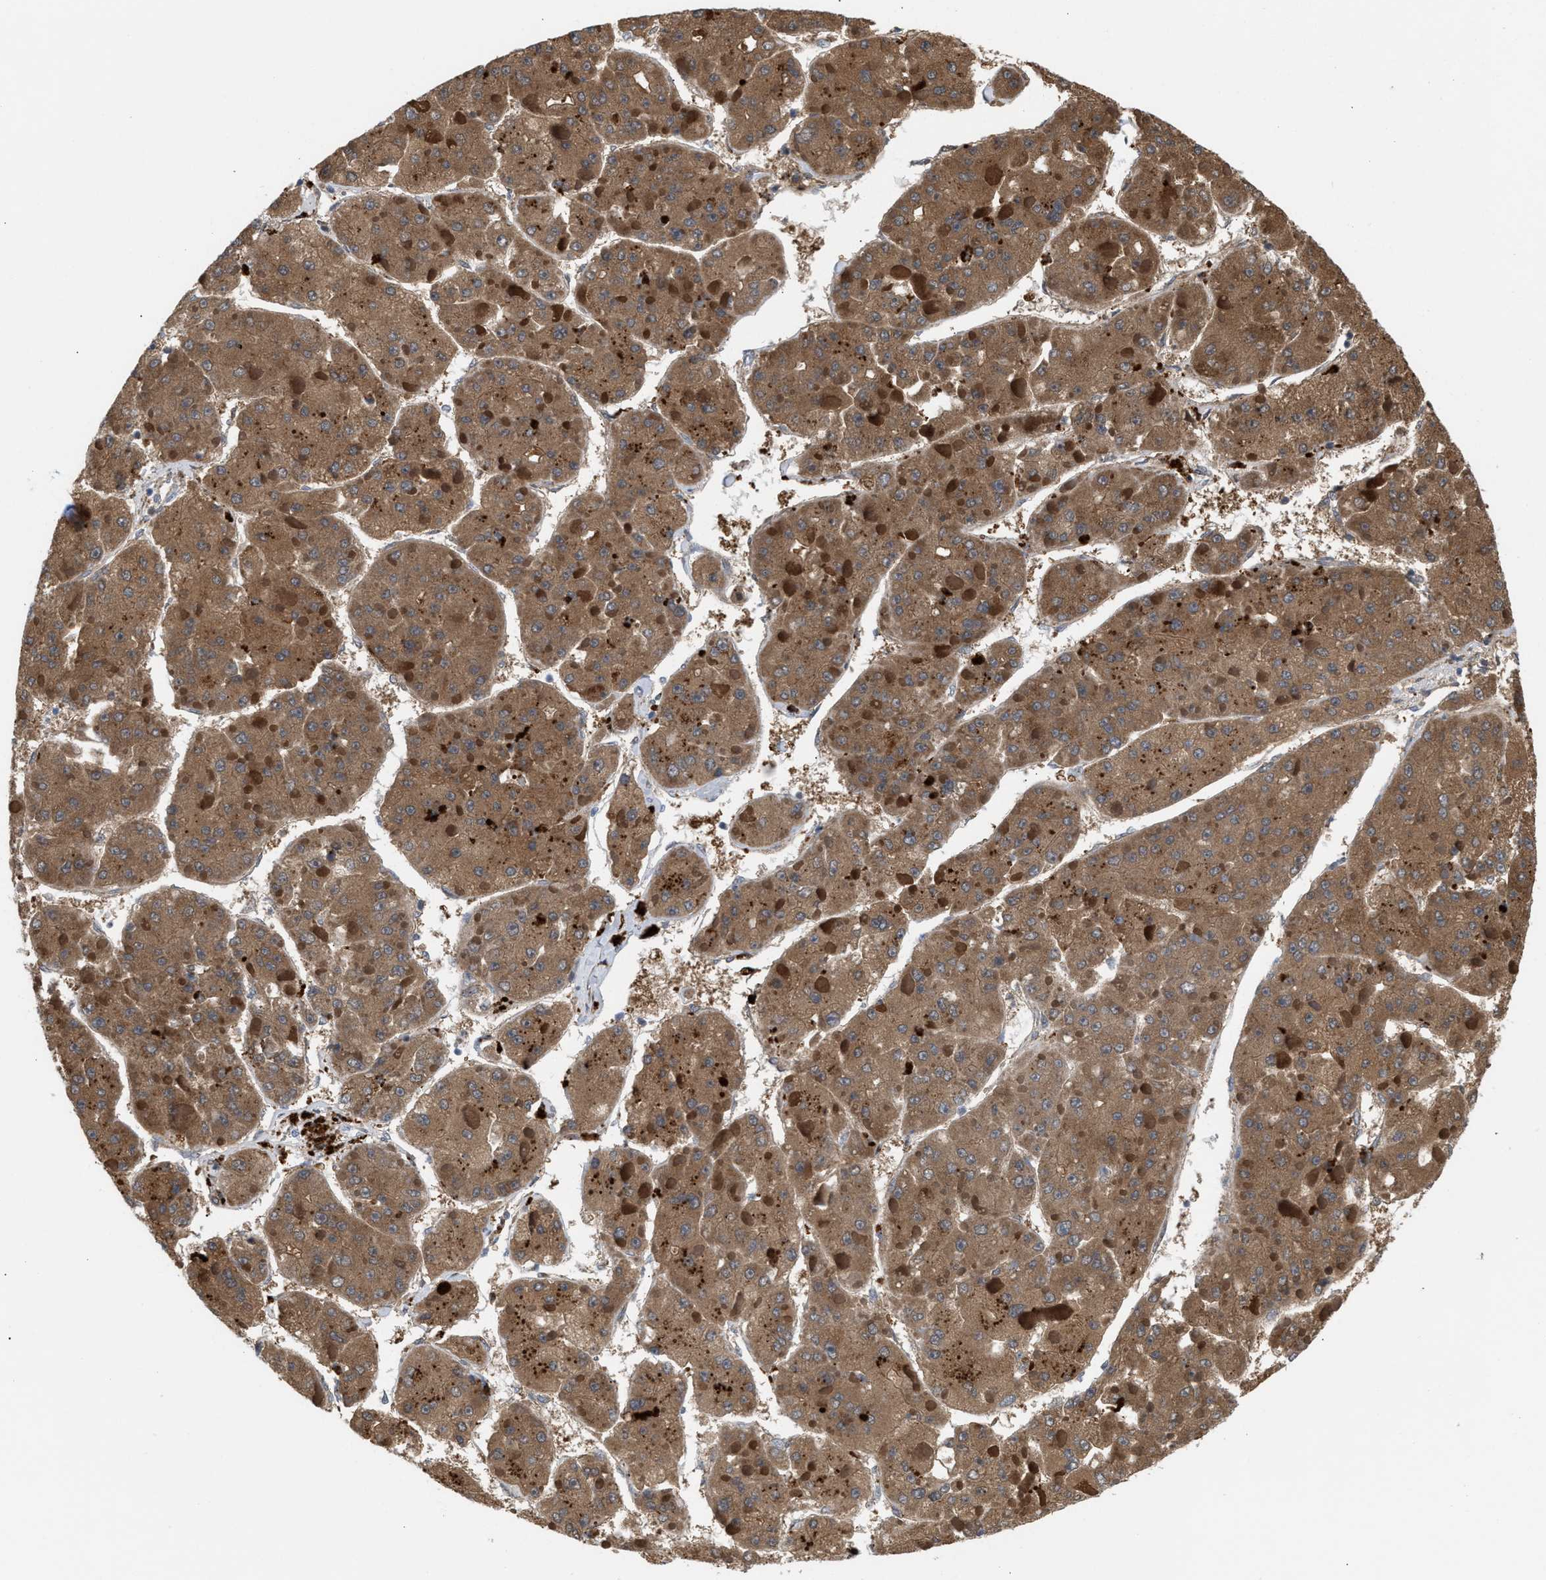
{"staining": {"intensity": "moderate", "quantity": ">75%", "location": "cytoplasmic/membranous"}, "tissue": "liver cancer", "cell_type": "Tumor cells", "image_type": "cancer", "snomed": [{"axis": "morphology", "description": "Carcinoma, Hepatocellular, NOS"}, {"axis": "topography", "description": "Liver"}], "caption": "Protein expression analysis of liver cancer displays moderate cytoplasmic/membranous expression in about >75% of tumor cells.", "gene": "MBTD1", "patient": {"sex": "female", "age": 73}}